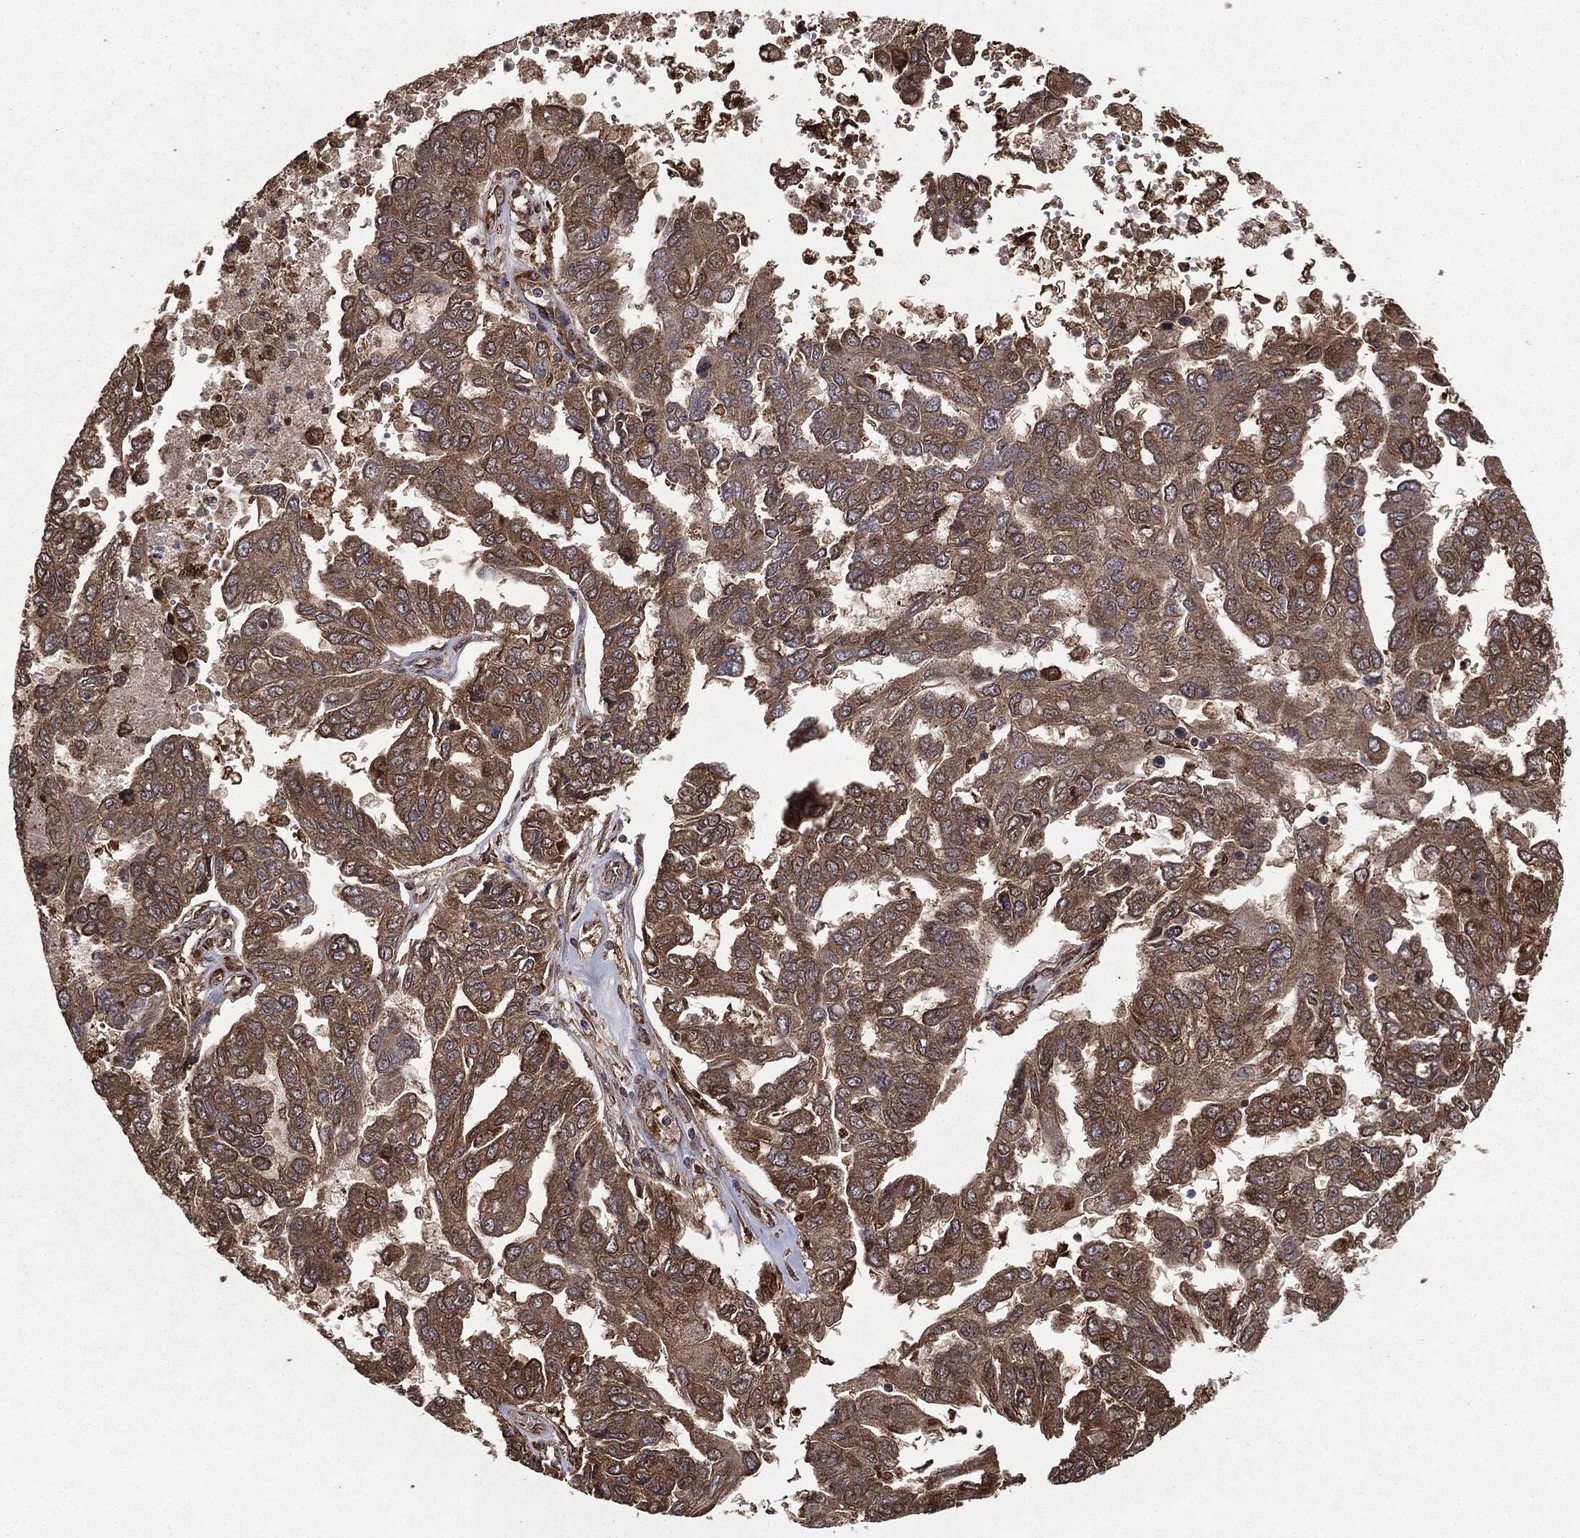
{"staining": {"intensity": "strong", "quantity": ">75%", "location": "cytoplasmic/membranous"}, "tissue": "ovarian cancer", "cell_type": "Tumor cells", "image_type": "cancer", "snomed": [{"axis": "morphology", "description": "Cystadenocarcinoma, serous, NOS"}, {"axis": "topography", "description": "Ovary"}], "caption": "Immunohistochemical staining of human serous cystadenocarcinoma (ovarian) reveals strong cytoplasmic/membranous protein positivity in about >75% of tumor cells.", "gene": "NME1", "patient": {"sex": "female", "age": 53}}